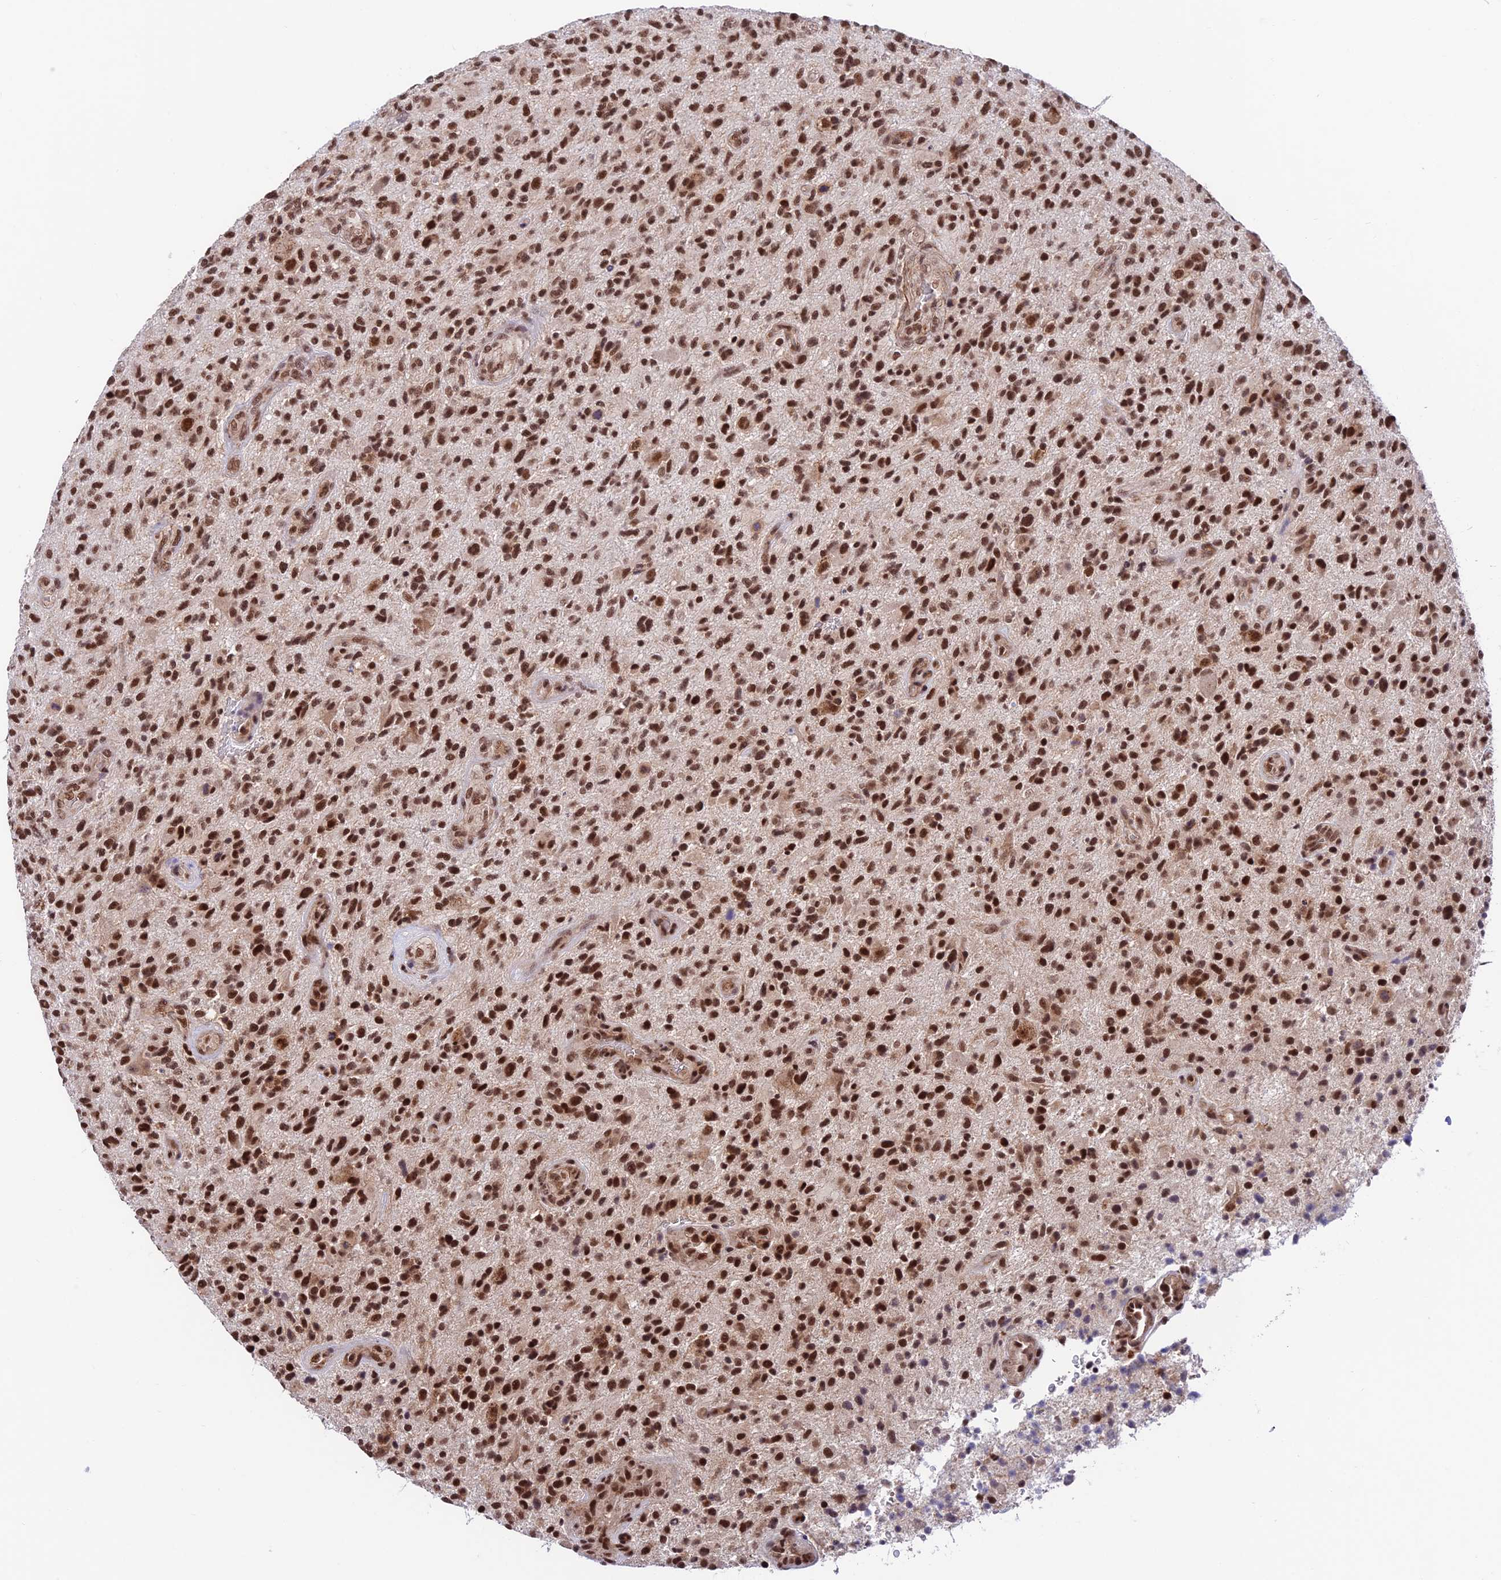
{"staining": {"intensity": "strong", "quantity": ">75%", "location": "nuclear"}, "tissue": "glioma", "cell_type": "Tumor cells", "image_type": "cancer", "snomed": [{"axis": "morphology", "description": "Glioma, malignant, High grade"}, {"axis": "topography", "description": "Brain"}], "caption": "Human glioma stained with a brown dye displays strong nuclear positive expression in approximately >75% of tumor cells.", "gene": "RBM42", "patient": {"sex": "male", "age": 47}}